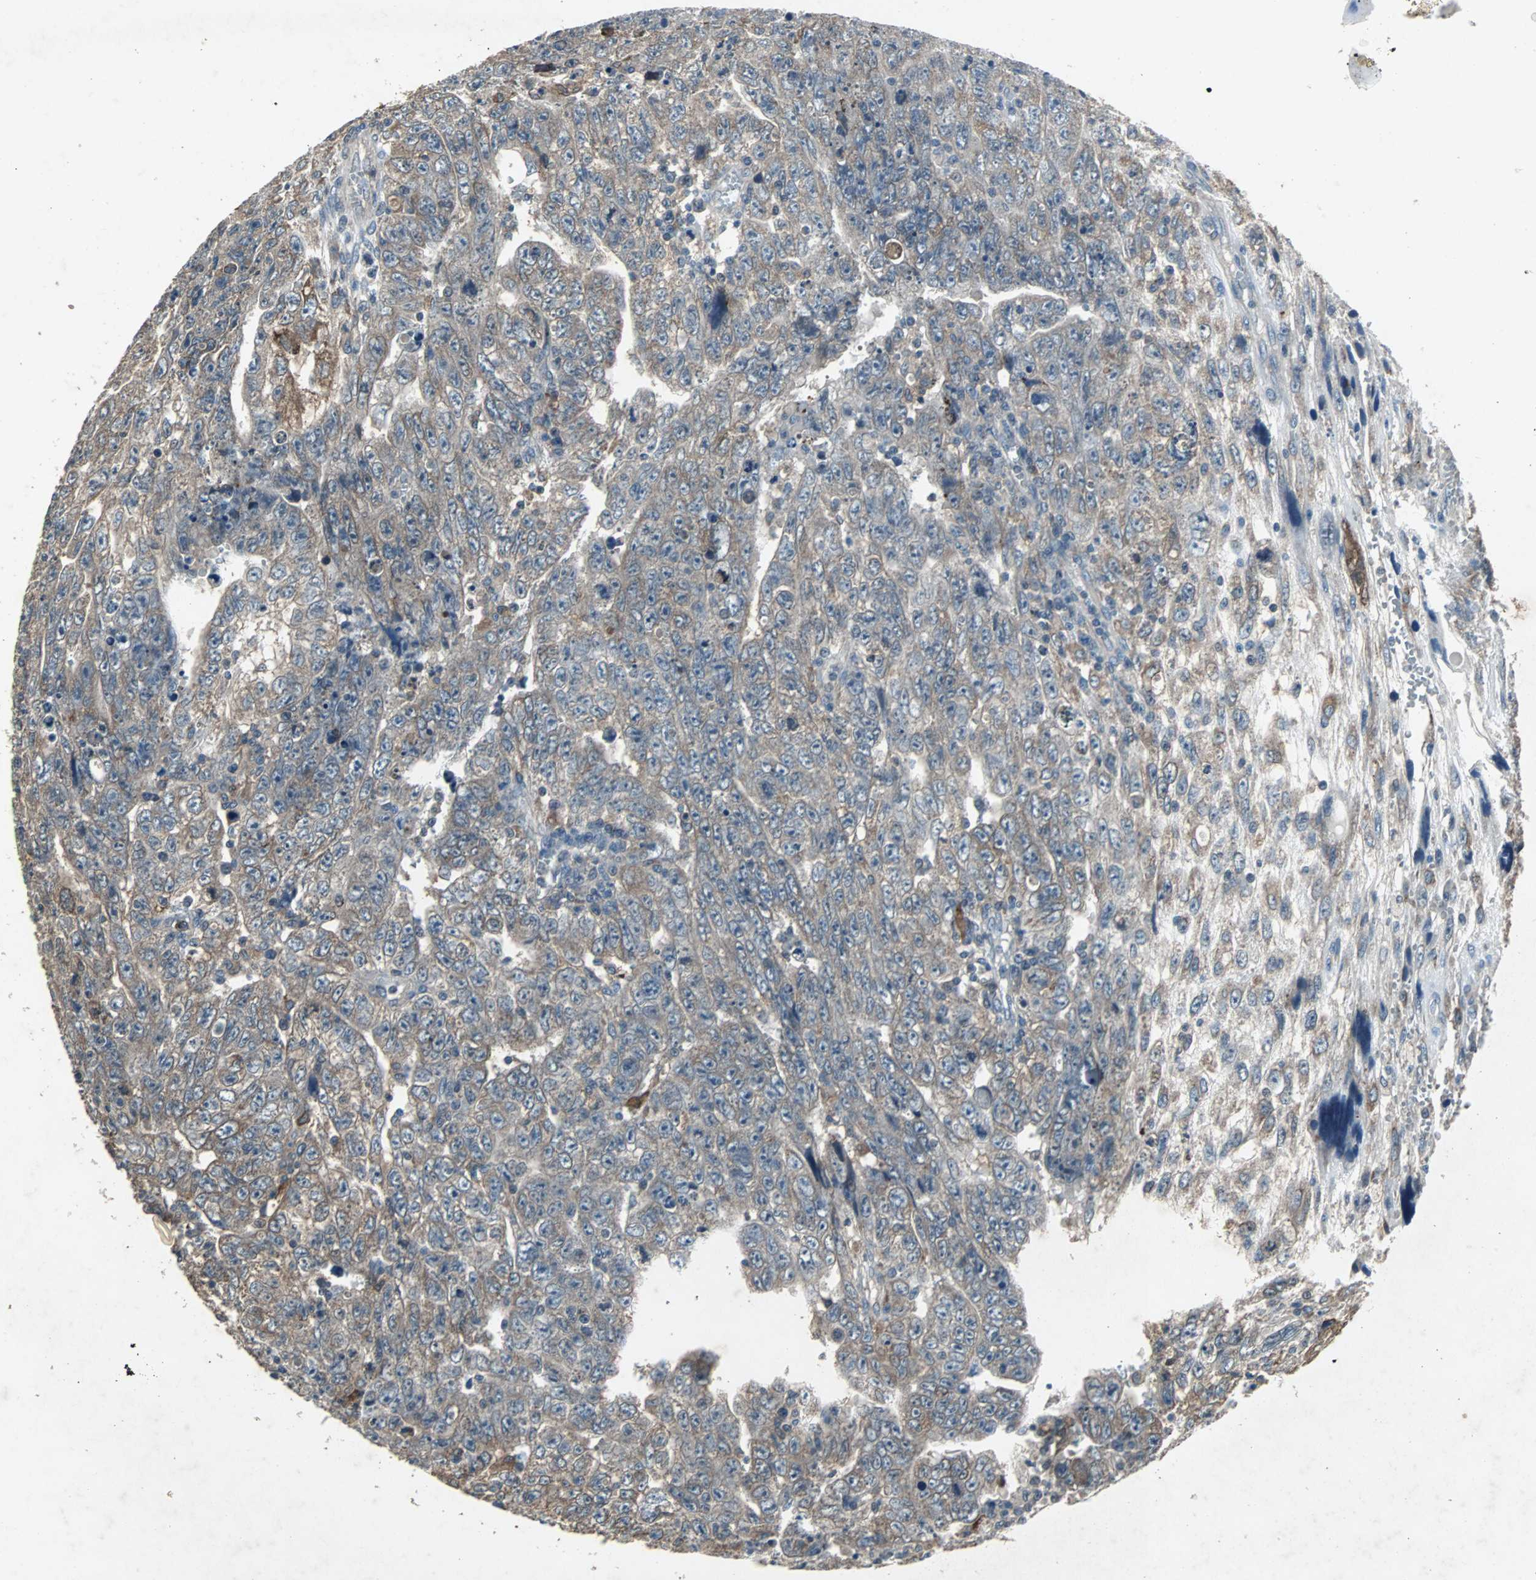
{"staining": {"intensity": "weak", "quantity": ">75%", "location": "cytoplasmic/membranous"}, "tissue": "testis cancer", "cell_type": "Tumor cells", "image_type": "cancer", "snomed": [{"axis": "morphology", "description": "Carcinoma, Embryonal, NOS"}, {"axis": "topography", "description": "Testis"}], "caption": "Tumor cells exhibit weak cytoplasmic/membranous staining in approximately >75% of cells in embryonal carcinoma (testis). The staining is performed using DAB brown chromogen to label protein expression. The nuclei are counter-stained blue using hematoxylin.", "gene": "SOS1", "patient": {"sex": "male", "age": 28}}